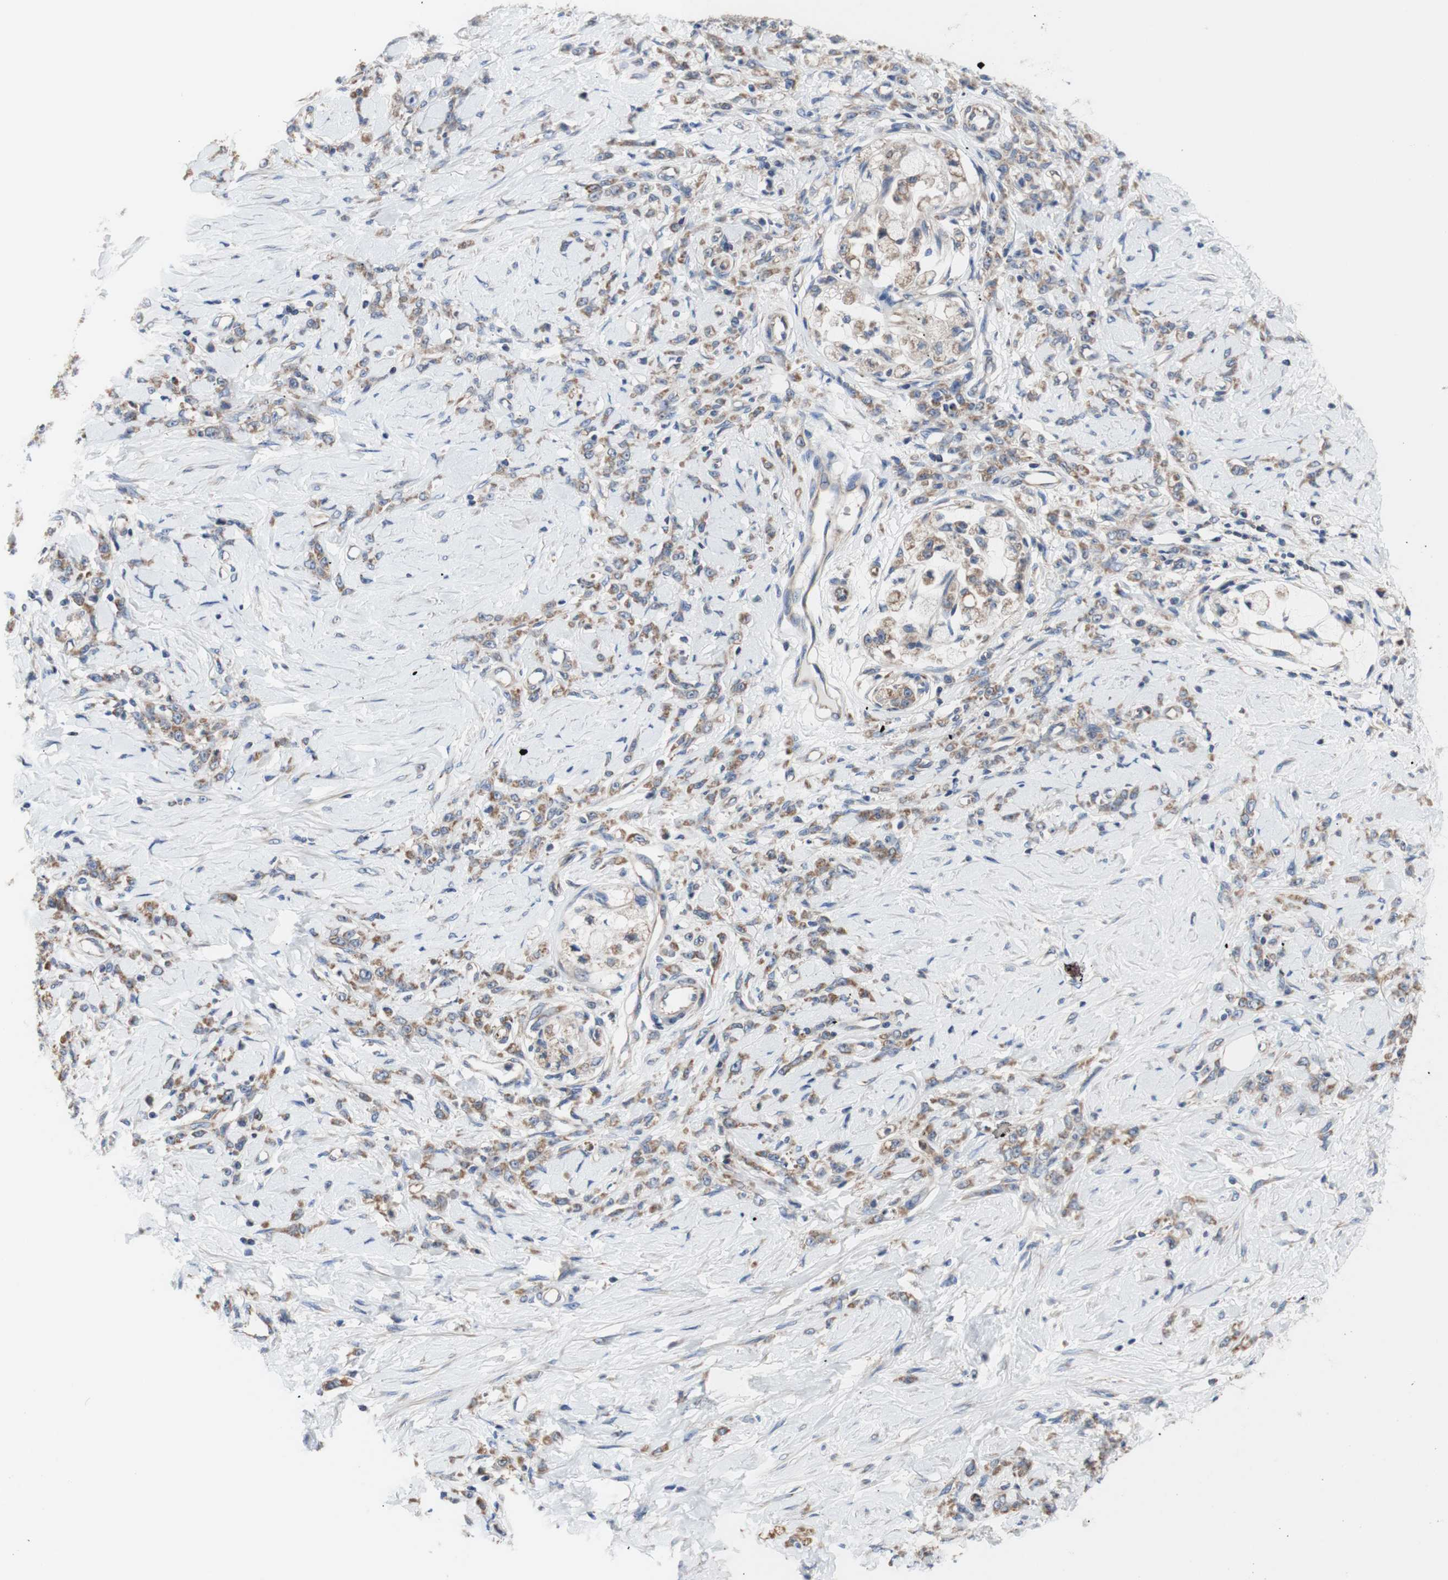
{"staining": {"intensity": "moderate", "quantity": ">75%", "location": "cytoplasmic/membranous"}, "tissue": "stomach cancer", "cell_type": "Tumor cells", "image_type": "cancer", "snomed": [{"axis": "morphology", "description": "Adenocarcinoma, NOS"}, {"axis": "topography", "description": "Stomach"}], "caption": "Protein analysis of stomach adenocarcinoma tissue demonstrates moderate cytoplasmic/membranous positivity in about >75% of tumor cells. (DAB (3,3'-diaminobenzidine) IHC with brightfield microscopy, high magnification).", "gene": "FMR1", "patient": {"sex": "male", "age": 82}}